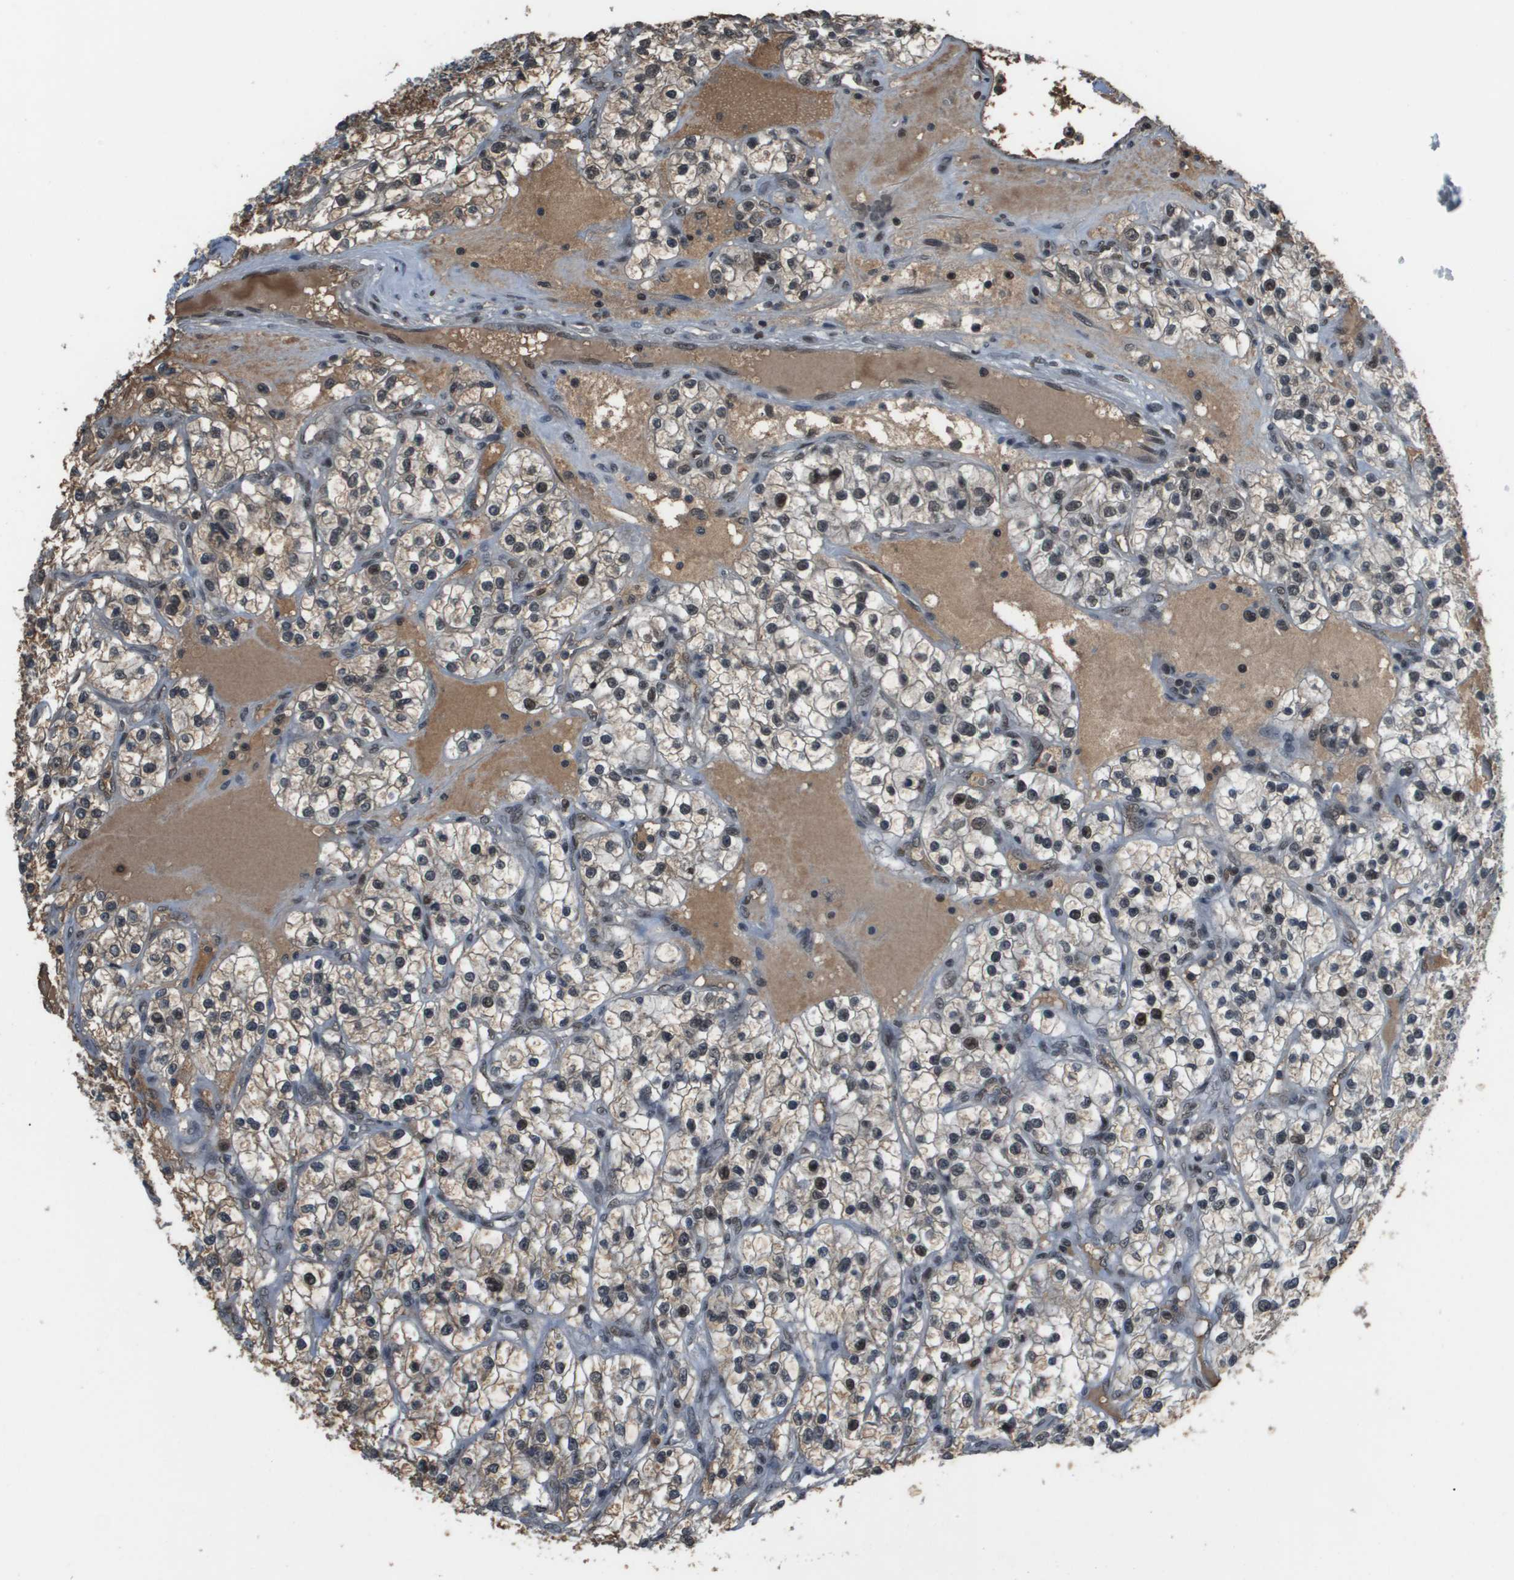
{"staining": {"intensity": "moderate", "quantity": "<25%", "location": "nuclear"}, "tissue": "renal cancer", "cell_type": "Tumor cells", "image_type": "cancer", "snomed": [{"axis": "morphology", "description": "Adenocarcinoma, NOS"}, {"axis": "topography", "description": "Kidney"}], "caption": "Immunohistochemistry of adenocarcinoma (renal) reveals low levels of moderate nuclear positivity in approximately <25% of tumor cells.", "gene": "THRAP3", "patient": {"sex": "female", "age": 57}}